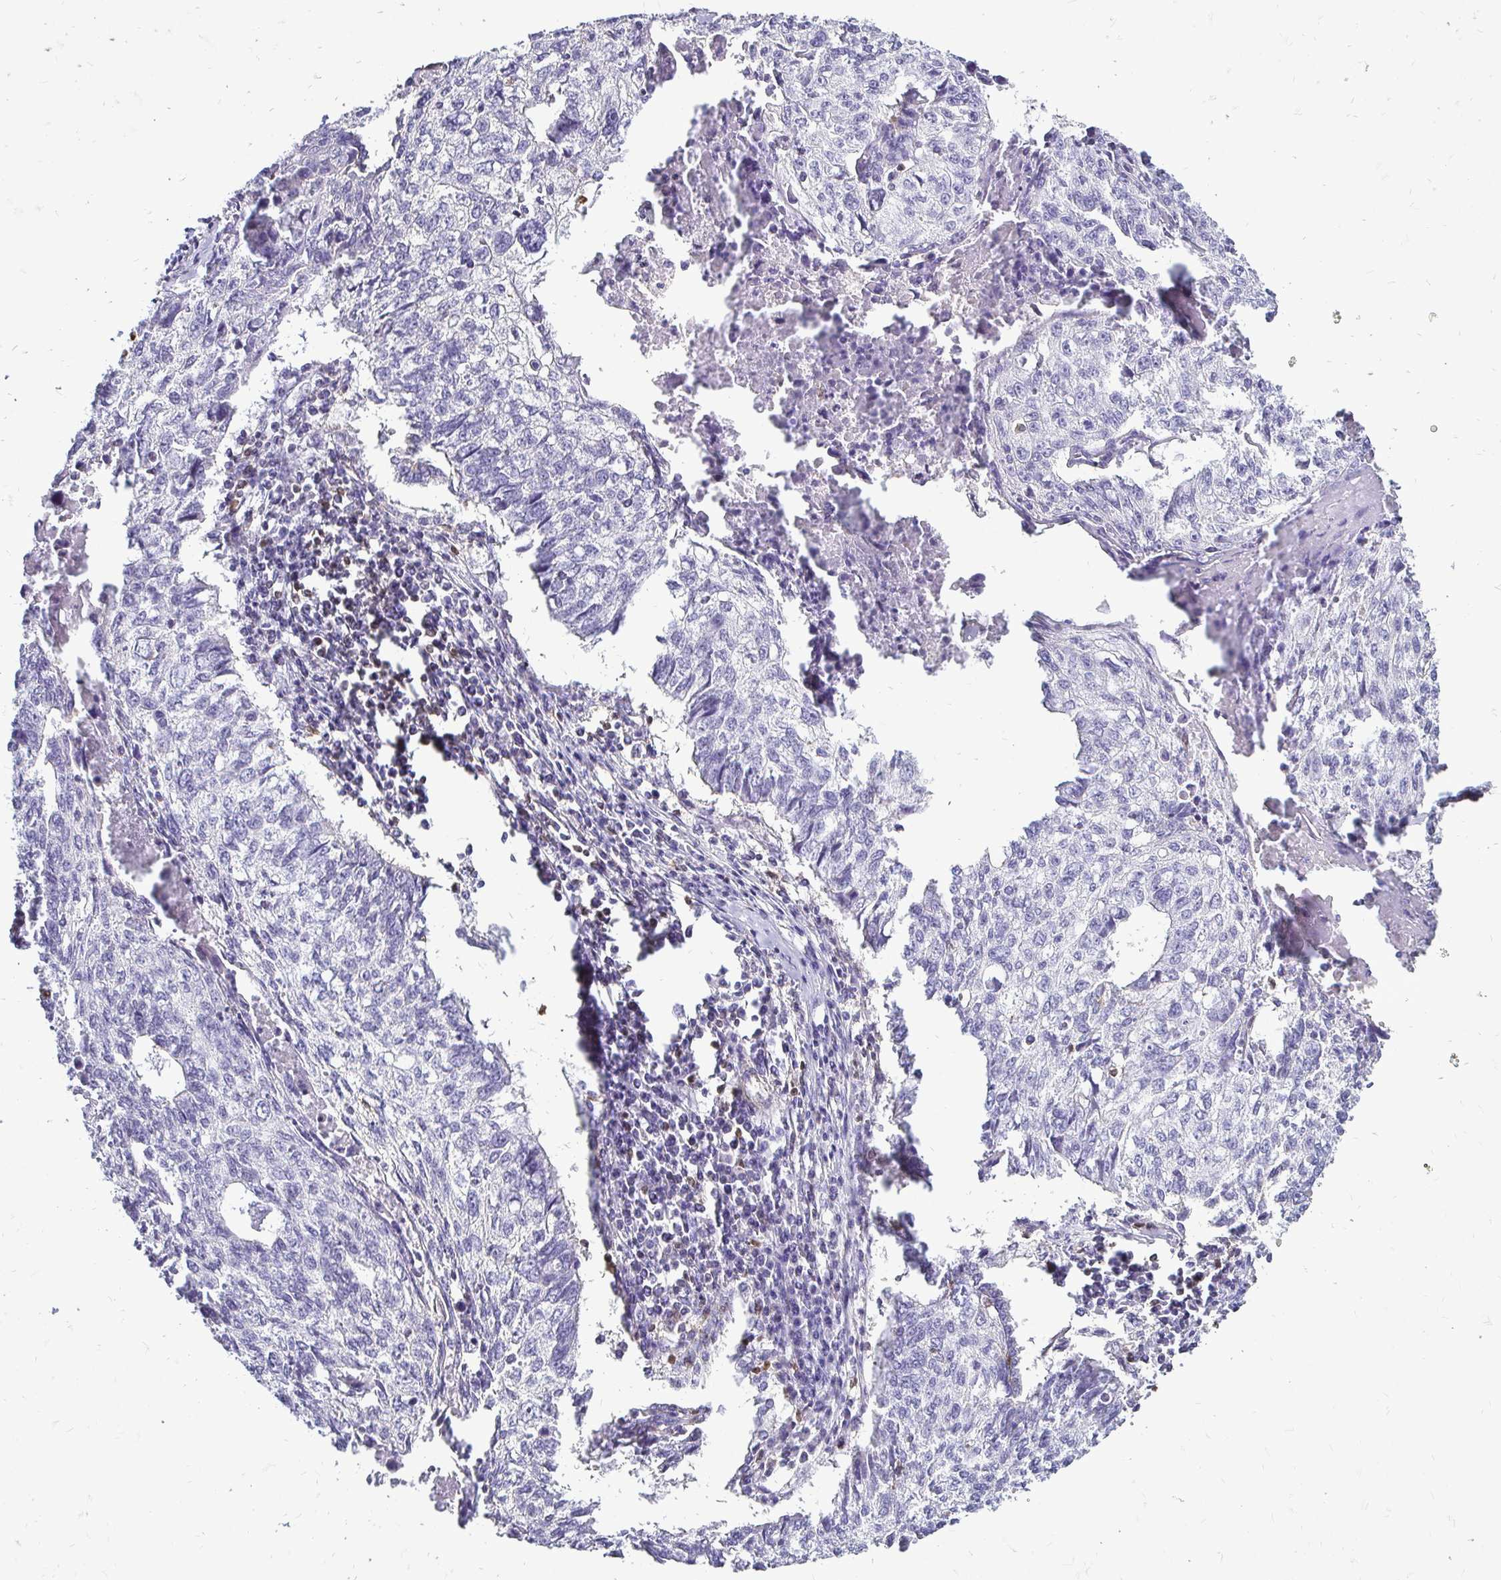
{"staining": {"intensity": "negative", "quantity": "none", "location": "none"}, "tissue": "lung cancer", "cell_type": "Tumor cells", "image_type": "cancer", "snomed": [{"axis": "morphology", "description": "Normal morphology"}, {"axis": "morphology", "description": "Aneuploidy"}, {"axis": "morphology", "description": "Squamous cell carcinoma, NOS"}, {"axis": "topography", "description": "Lymph node"}, {"axis": "topography", "description": "Lung"}], "caption": "Immunohistochemical staining of human lung aneuploidy reveals no significant positivity in tumor cells.", "gene": "ZFP1", "patient": {"sex": "female", "age": 76}}